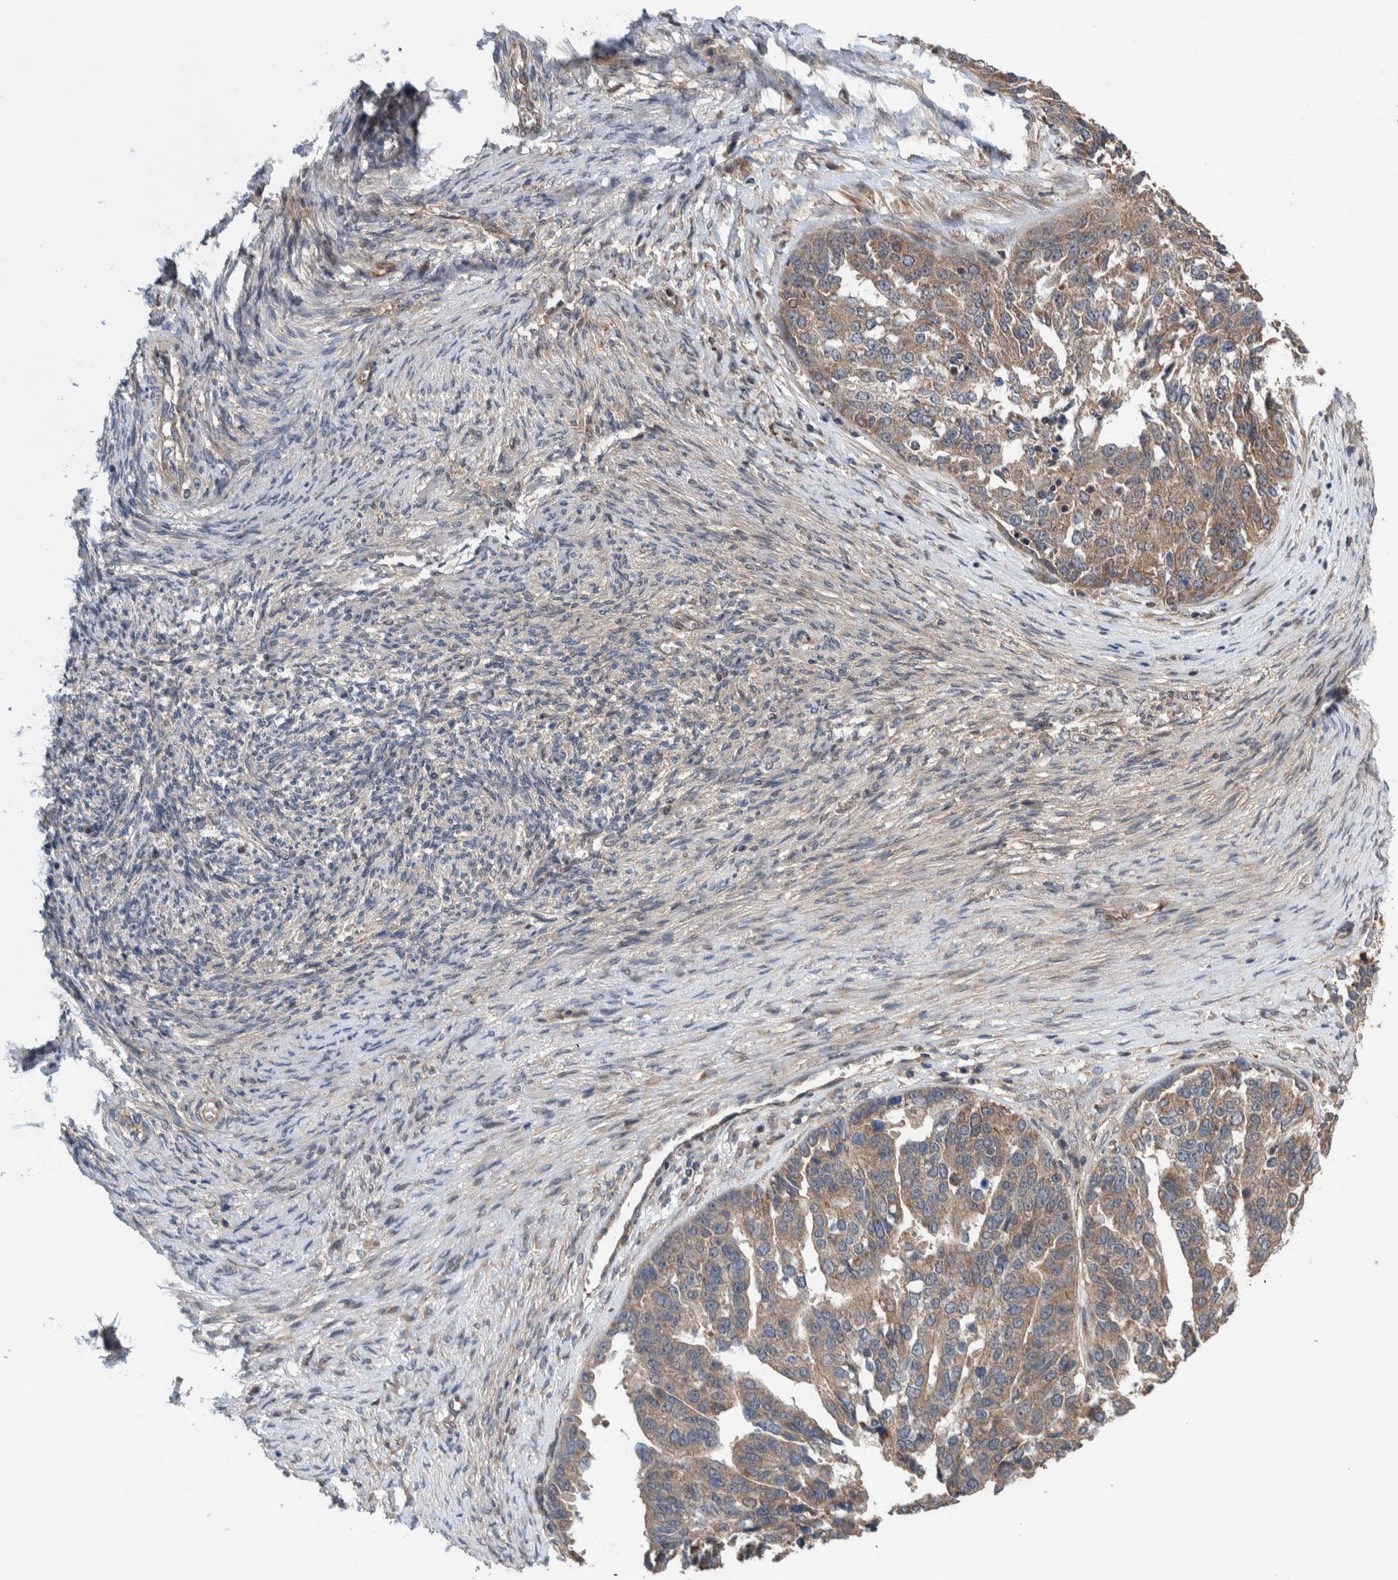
{"staining": {"intensity": "weak", "quantity": ">75%", "location": "cytoplasmic/membranous"}, "tissue": "ovarian cancer", "cell_type": "Tumor cells", "image_type": "cancer", "snomed": [{"axis": "morphology", "description": "Cystadenocarcinoma, serous, NOS"}, {"axis": "topography", "description": "Ovary"}], "caption": "This histopathology image displays immunohistochemistry (IHC) staining of human ovarian cancer (serous cystadenocarcinoma), with low weak cytoplasmic/membranous staining in about >75% of tumor cells.", "gene": "PIK3R6", "patient": {"sex": "female", "age": 44}}